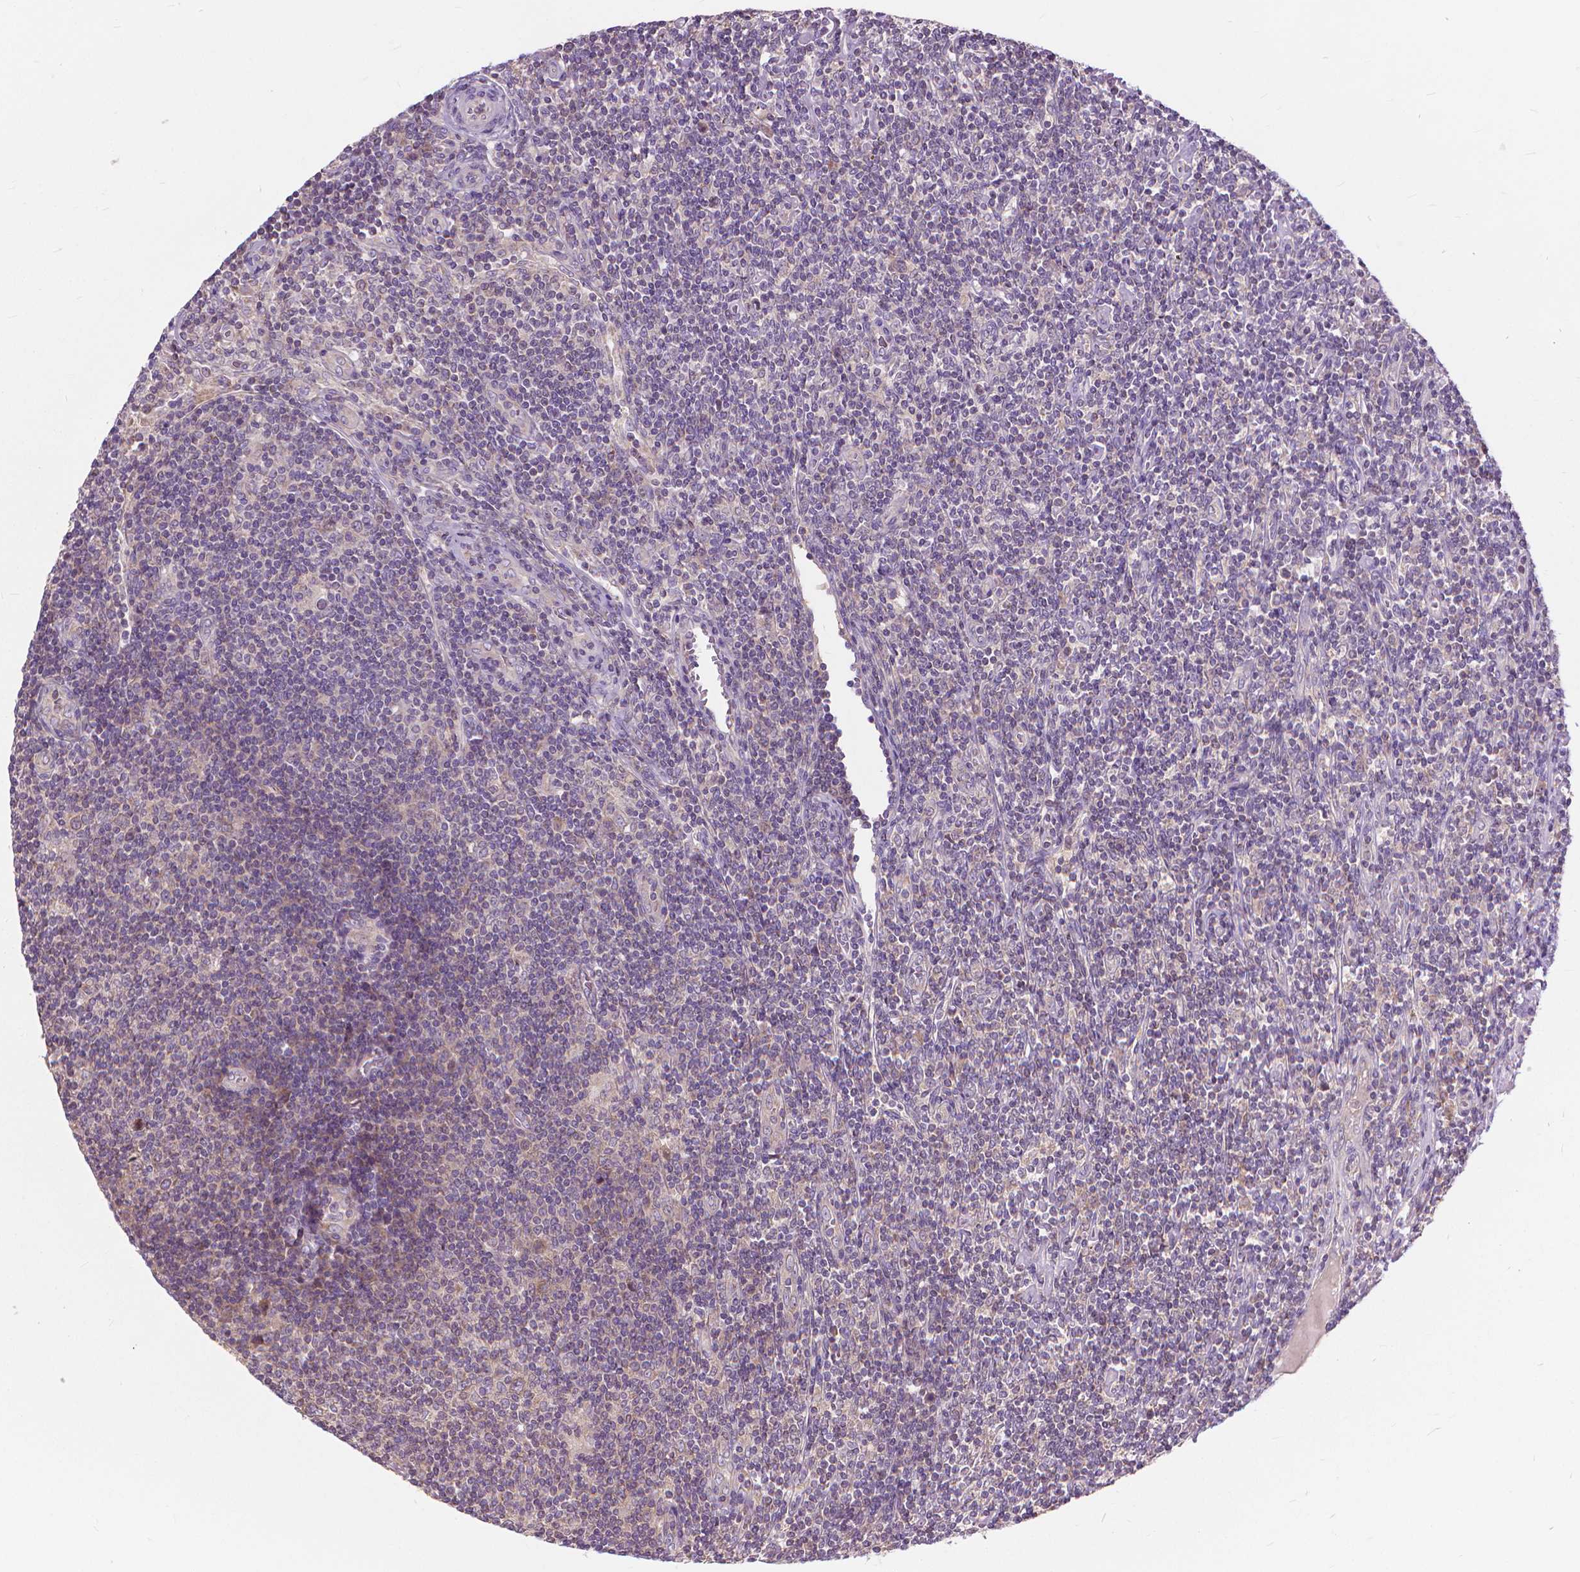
{"staining": {"intensity": "negative", "quantity": "none", "location": "none"}, "tissue": "lymphoma", "cell_type": "Tumor cells", "image_type": "cancer", "snomed": [{"axis": "morphology", "description": "Hodgkin's disease, NOS"}, {"axis": "topography", "description": "Lymph node"}], "caption": "A high-resolution photomicrograph shows IHC staining of lymphoma, which shows no significant expression in tumor cells.", "gene": "NUDT1", "patient": {"sex": "male", "age": 40}}